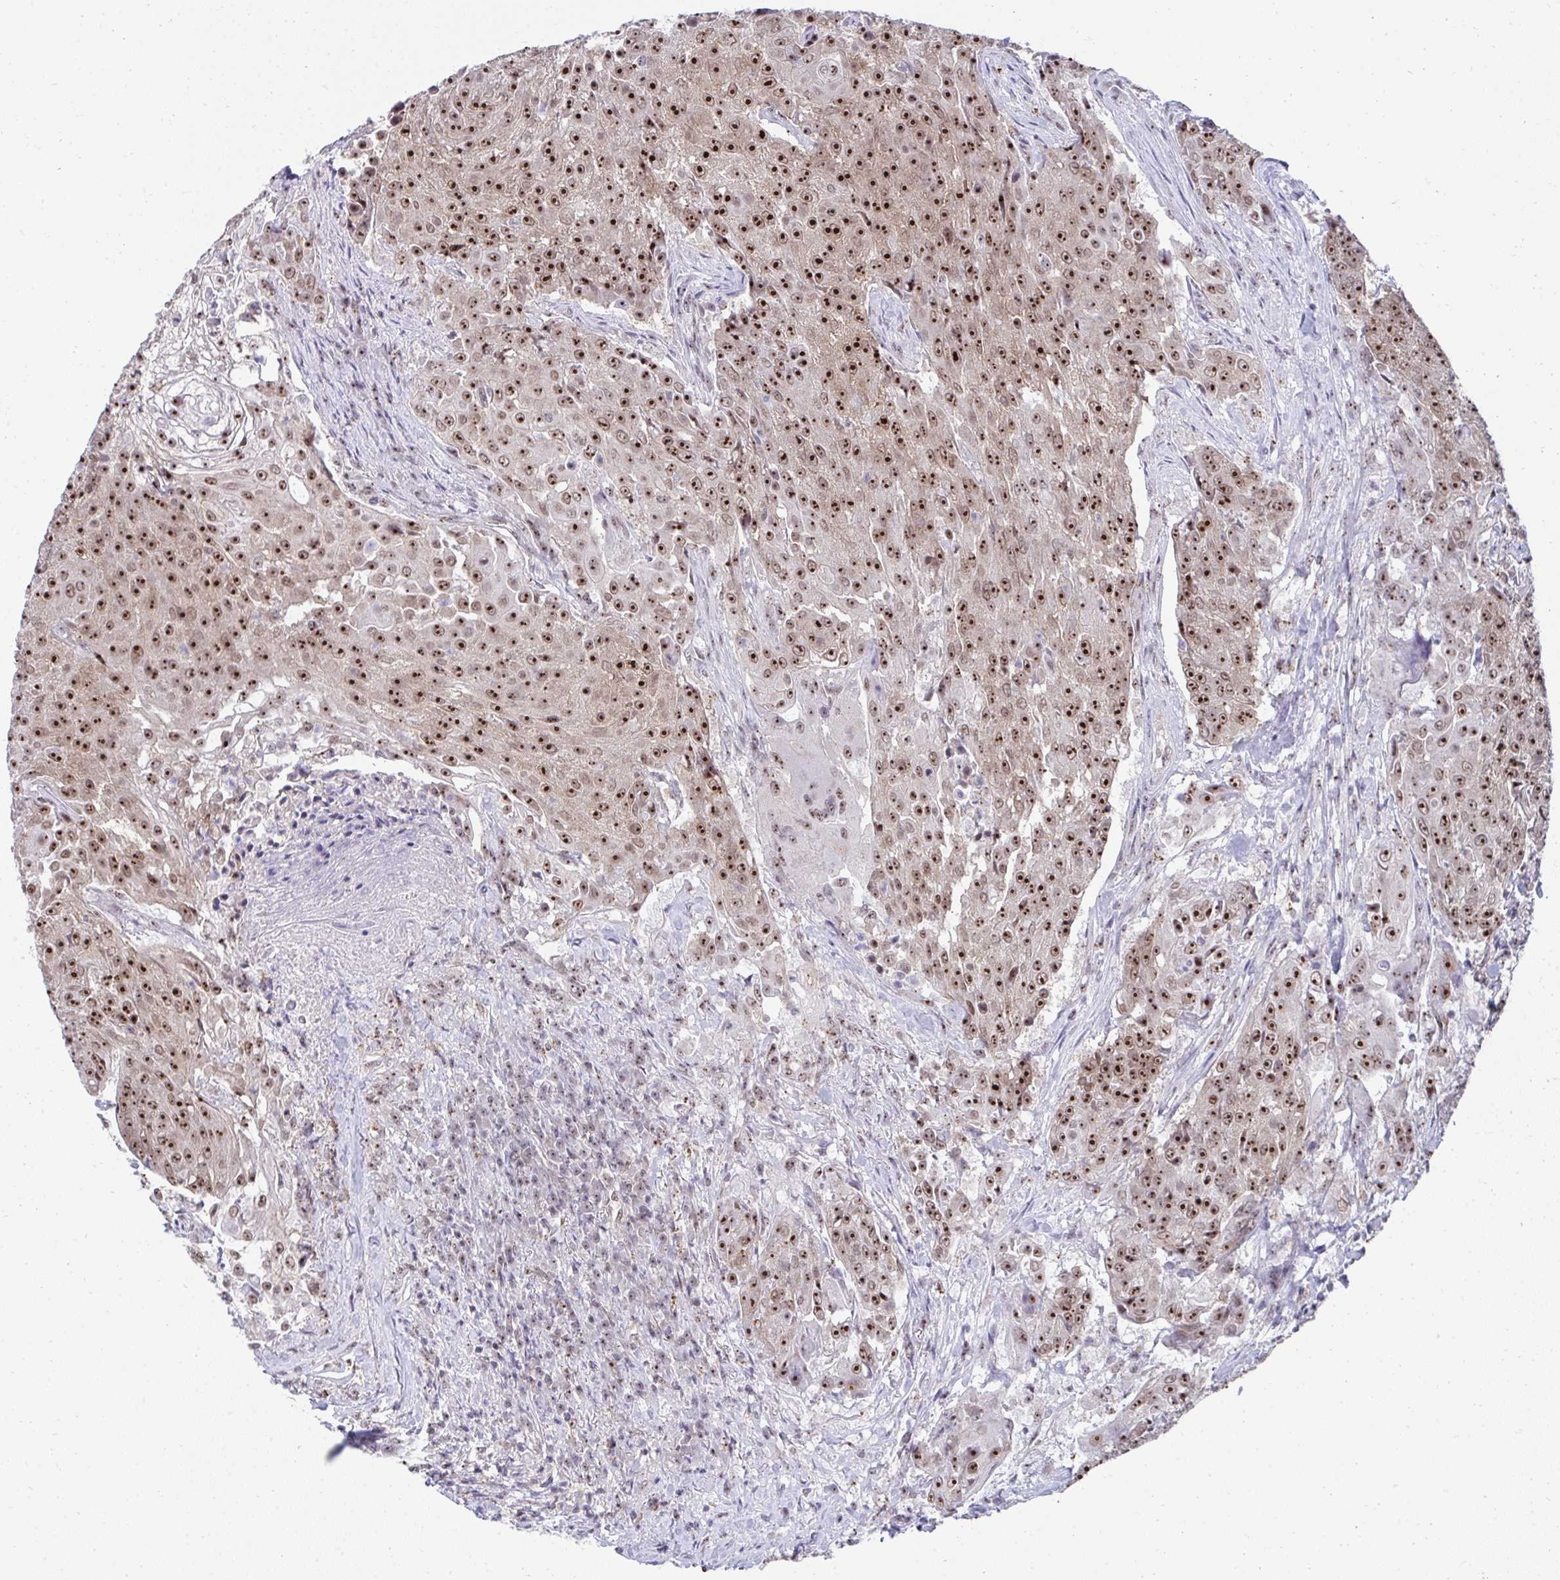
{"staining": {"intensity": "strong", "quantity": ">75%", "location": "nuclear"}, "tissue": "urothelial cancer", "cell_type": "Tumor cells", "image_type": "cancer", "snomed": [{"axis": "morphology", "description": "Urothelial carcinoma, High grade"}, {"axis": "topography", "description": "Urinary bladder"}], "caption": "DAB immunohistochemical staining of urothelial cancer demonstrates strong nuclear protein staining in approximately >75% of tumor cells.", "gene": "HIRA", "patient": {"sex": "female", "age": 63}}